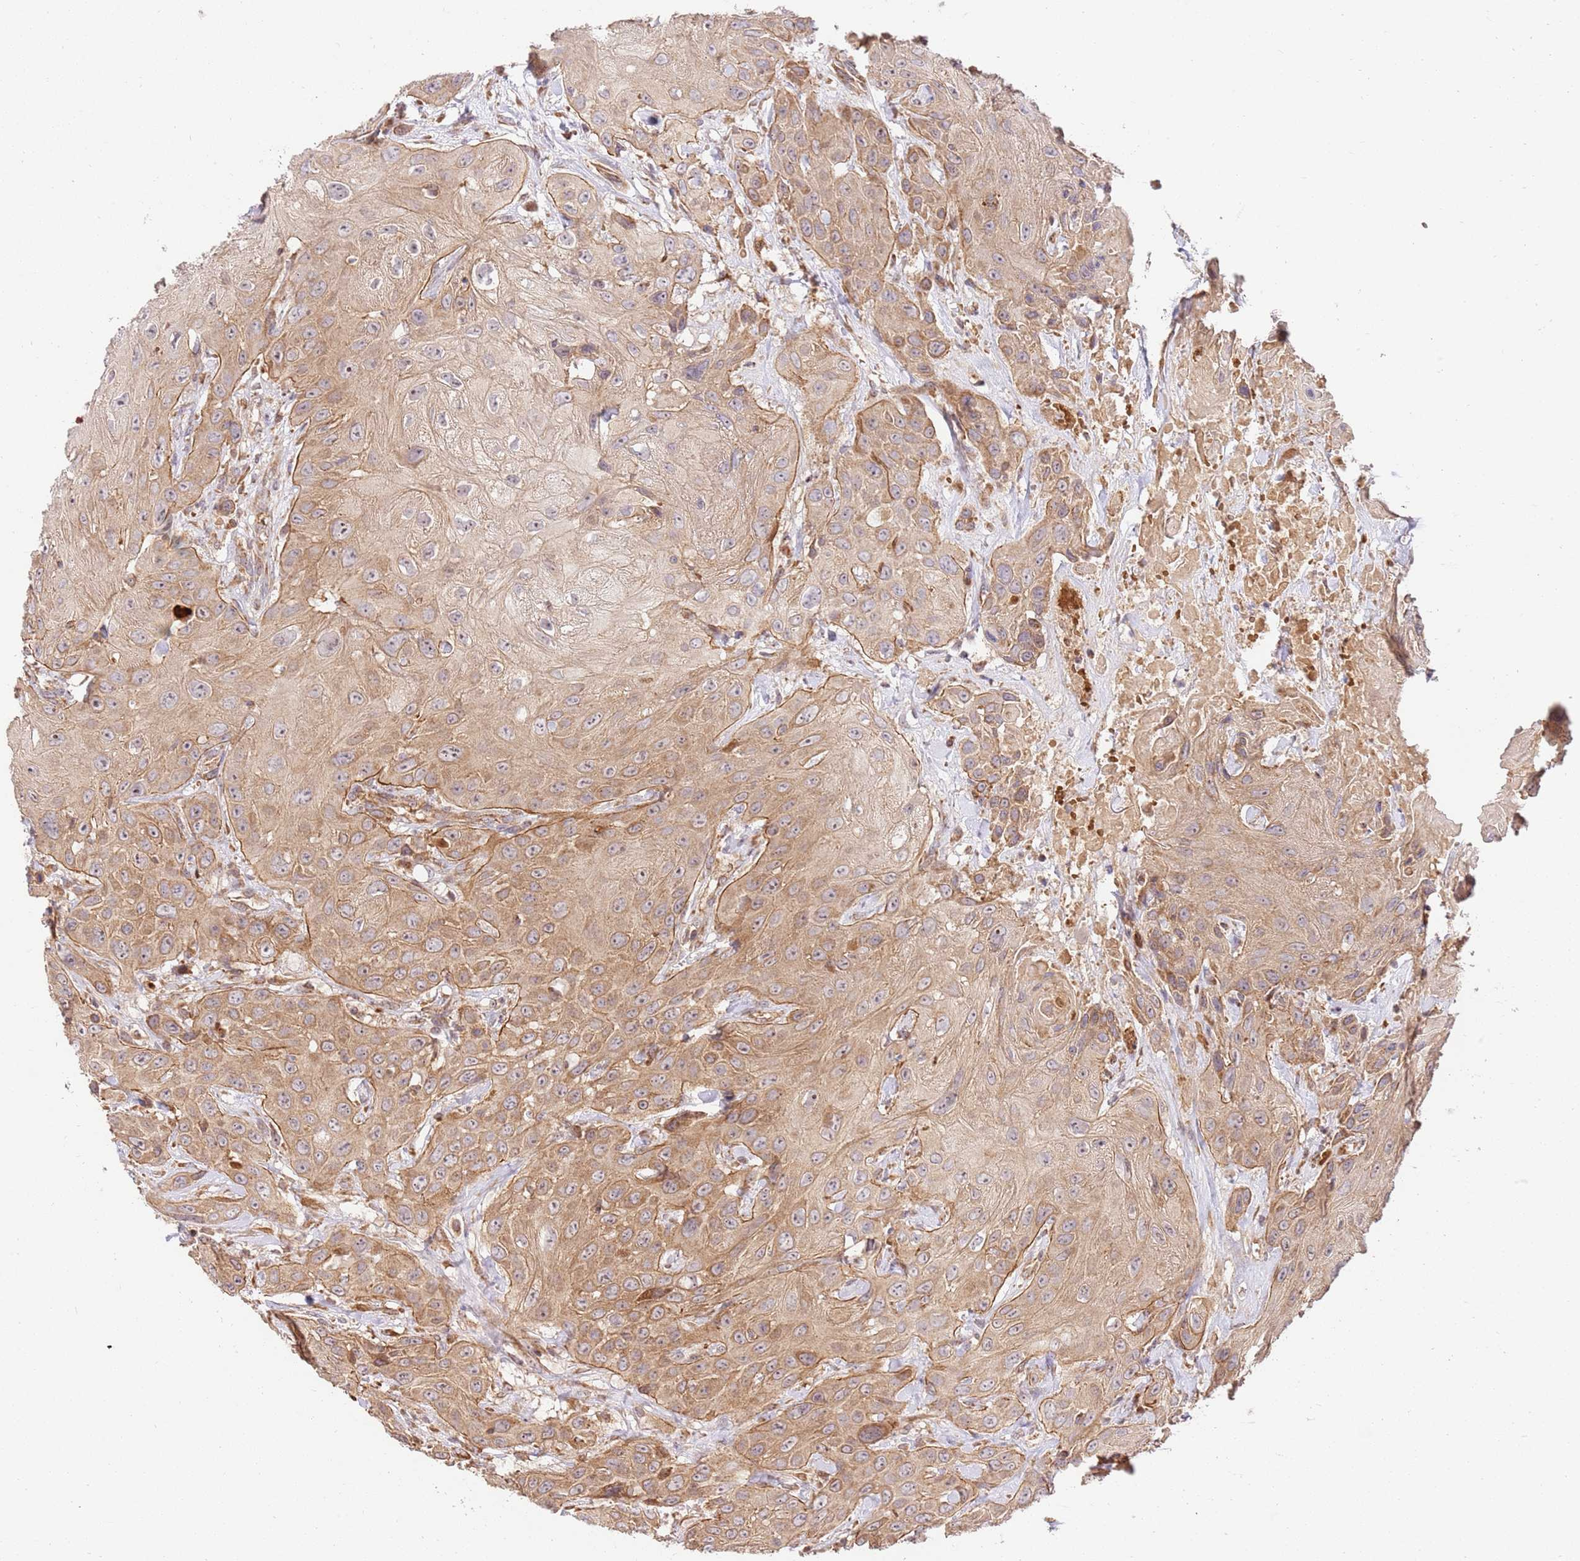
{"staining": {"intensity": "moderate", "quantity": ">75%", "location": "cytoplasmic/membranous"}, "tissue": "head and neck cancer", "cell_type": "Tumor cells", "image_type": "cancer", "snomed": [{"axis": "morphology", "description": "Squamous cell carcinoma, NOS"}, {"axis": "topography", "description": "Head-Neck"}], "caption": "Moderate cytoplasmic/membranous expression is appreciated in approximately >75% of tumor cells in squamous cell carcinoma (head and neck). (DAB (3,3'-diaminobenzidine) = brown stain, brightfield microscopy at high magnification).", "gene": "SPATA2L", "patient": {"sex": "male", "age": 81}}